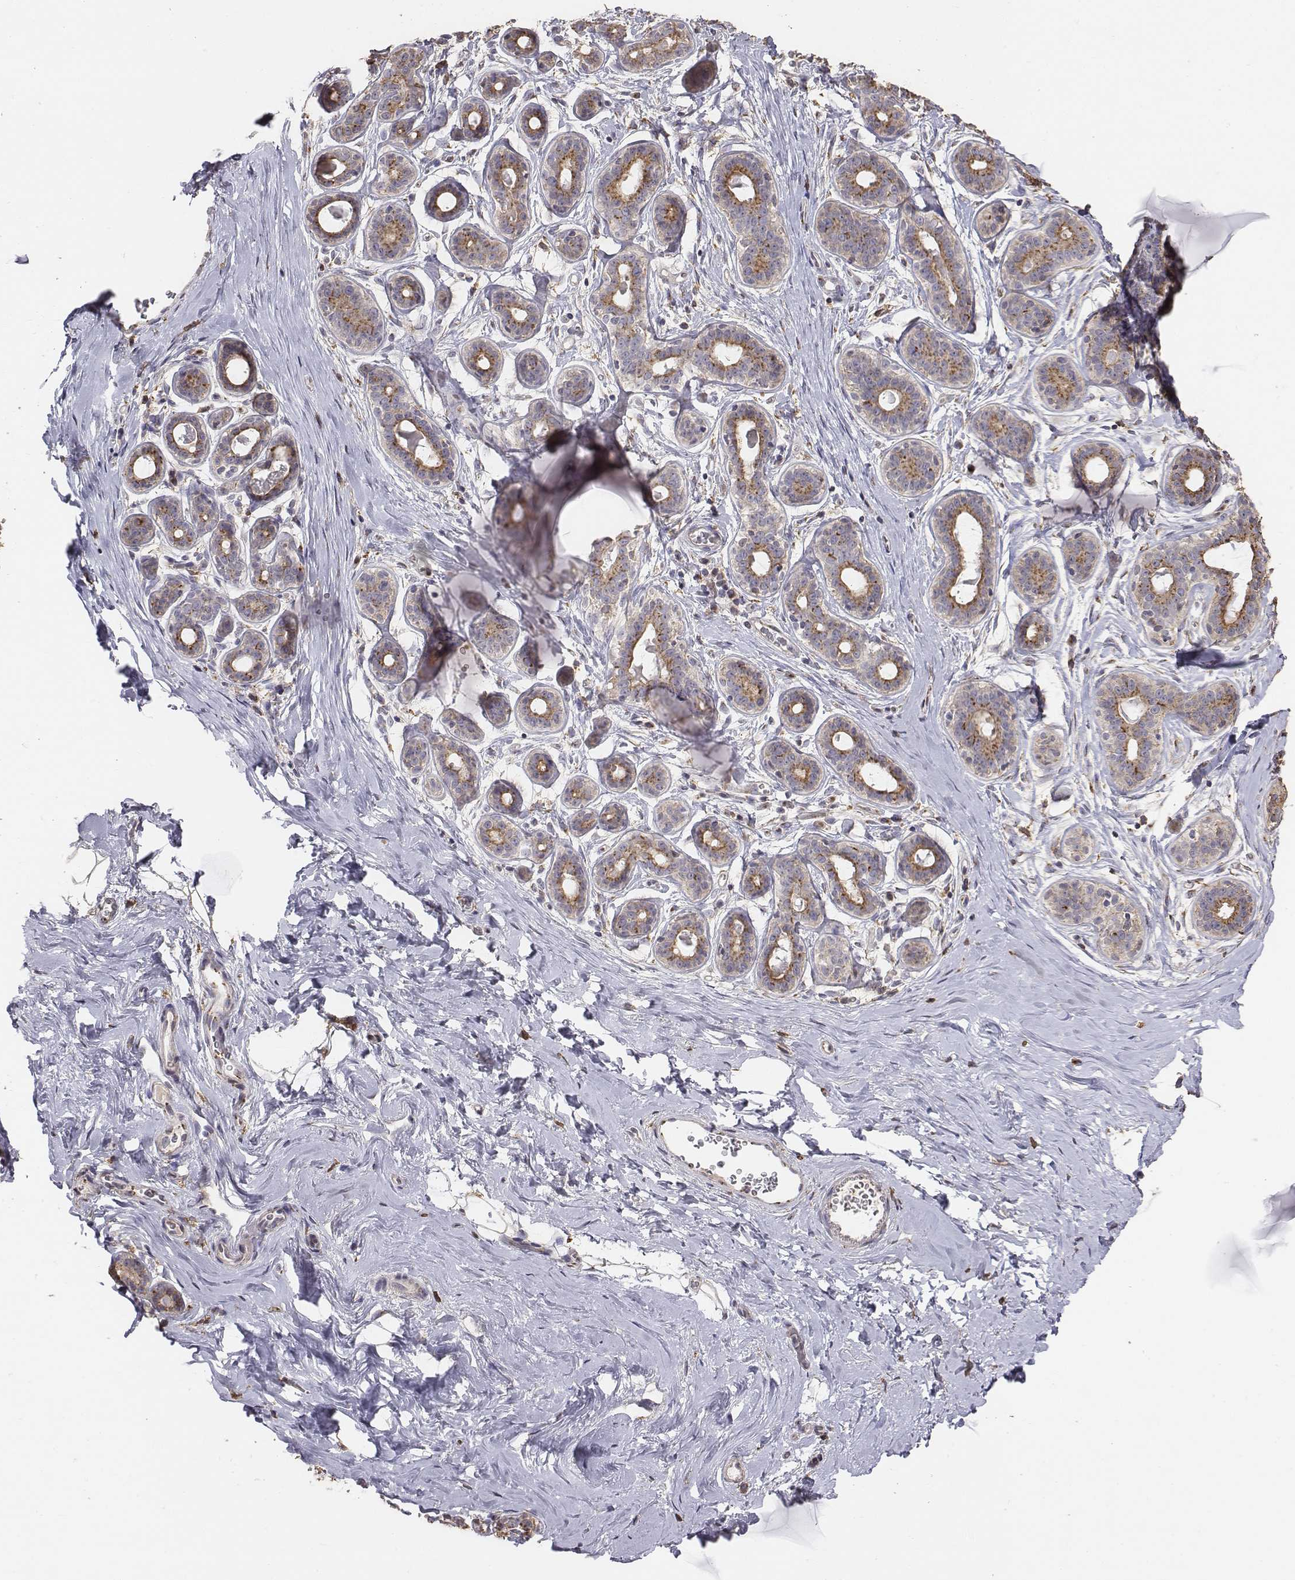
{"staining": {"intensity": "weak", "quantity": ">75%", "location": "cytoplasmic/membranous"}, "tissue": "breast", "cell_type": "Adipocytes", "image_type": "normal", "snomed": [{"axis": "morphology", "description": "Normal tissue, NOS"}, {"axis": "topography", "description": "Skin"}, {"axis": "topography", "description": "Breast"}], "caption": "This photomicrograph displays unremarkable breast stained with immunohistochemistry to label a protein in brown. The cytoplasmic/membranous of adipocytes show weak positivity for the protein. Nuclei are counter-stained blue.", "gene": "AP1B1", "patient": {"sex": "female", "age": 43}}